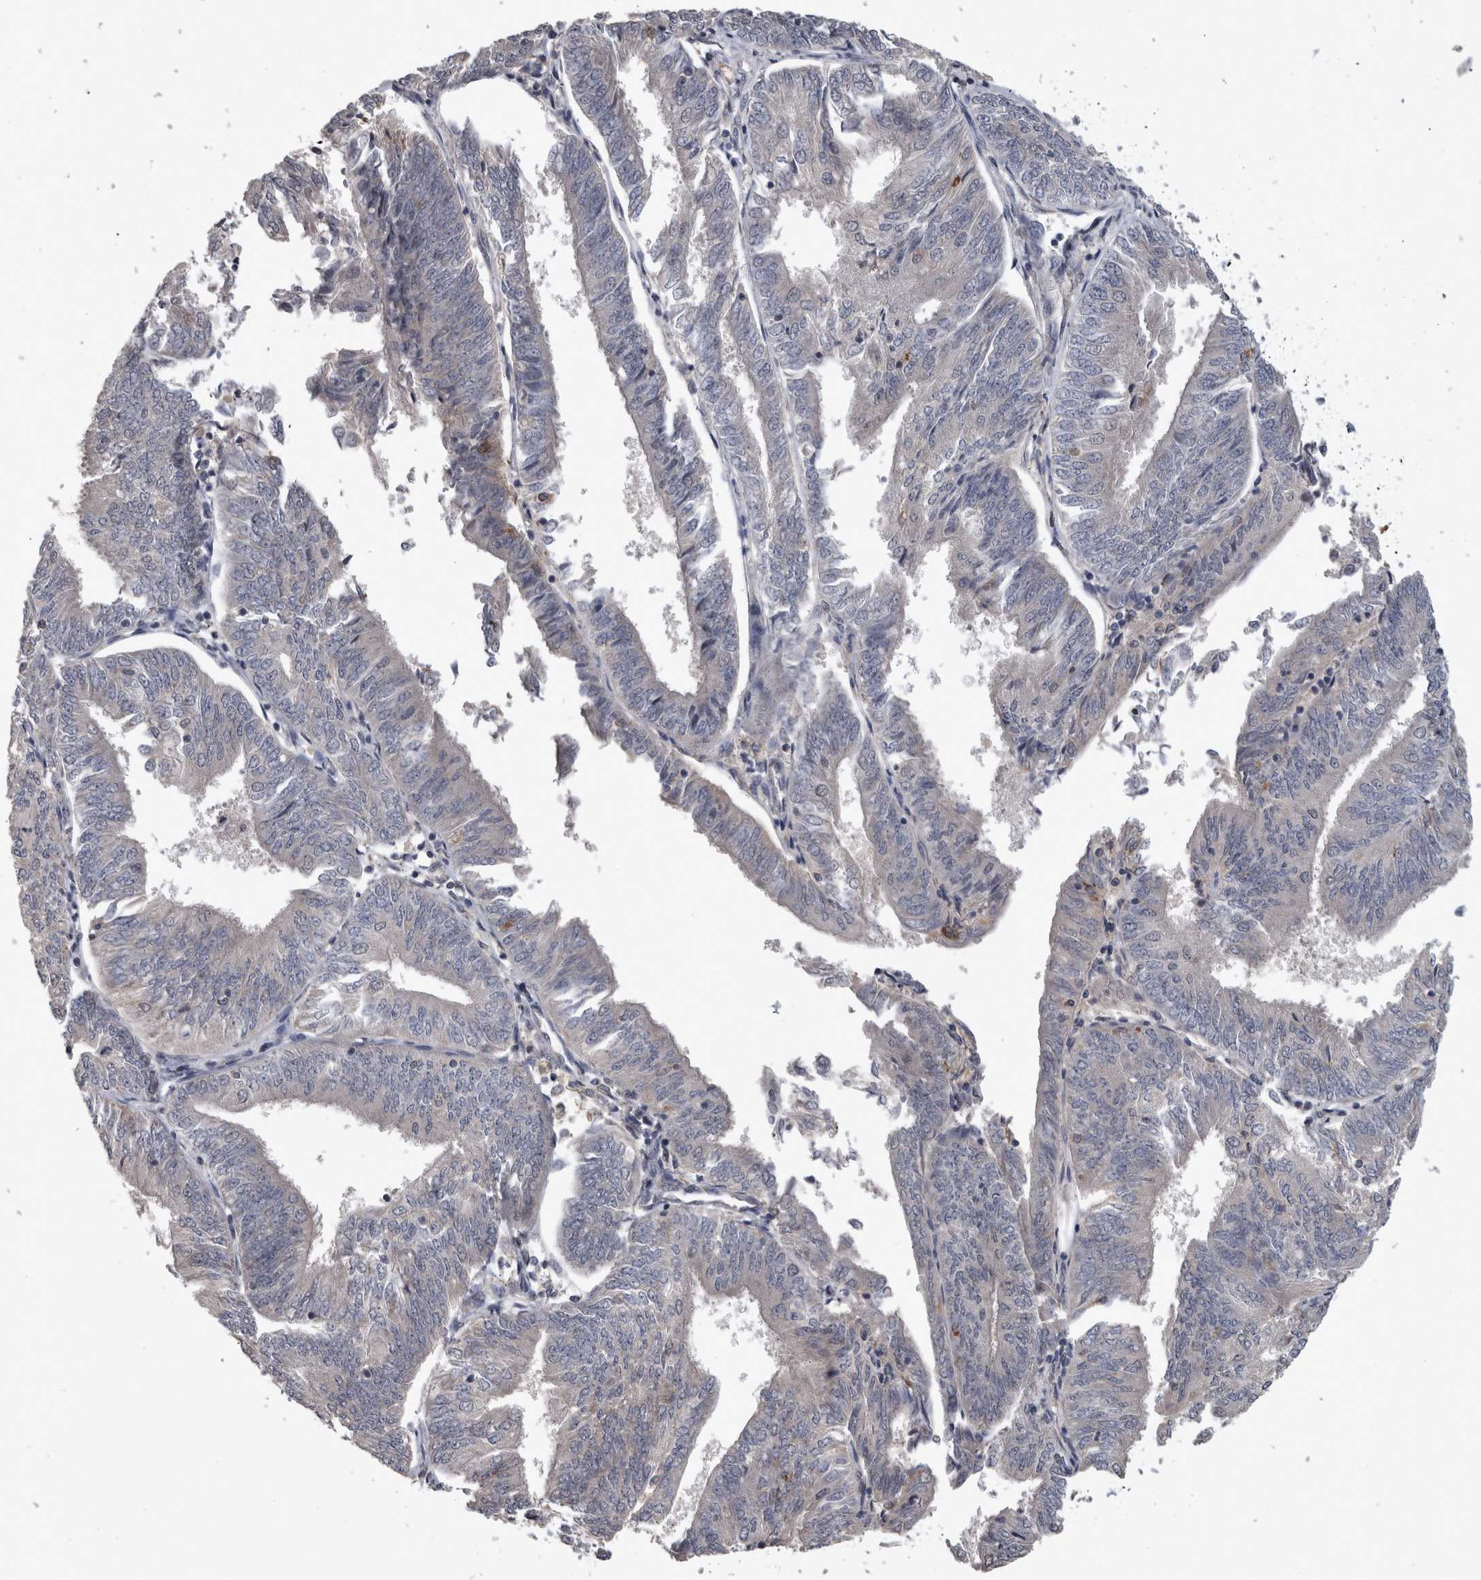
{"staining": {"intensity": "negative", "quantity": "none", "location": "none"}, "tissue": "endometrial cancer", "cell_type": "Tumor cells", "image_type": "cancer", "snomed": [{"axis": "morphology", "description": "Adenocarcinoma, NOS"}, {"axis": "topography", "description": "Endometrium"}], "caption": "Tumor cells are negative for brown protein staining in endometrial cancer (adenocarcinoma).", "gene": "ZNF114", "patient": {"sex": "female", "age": 58}}